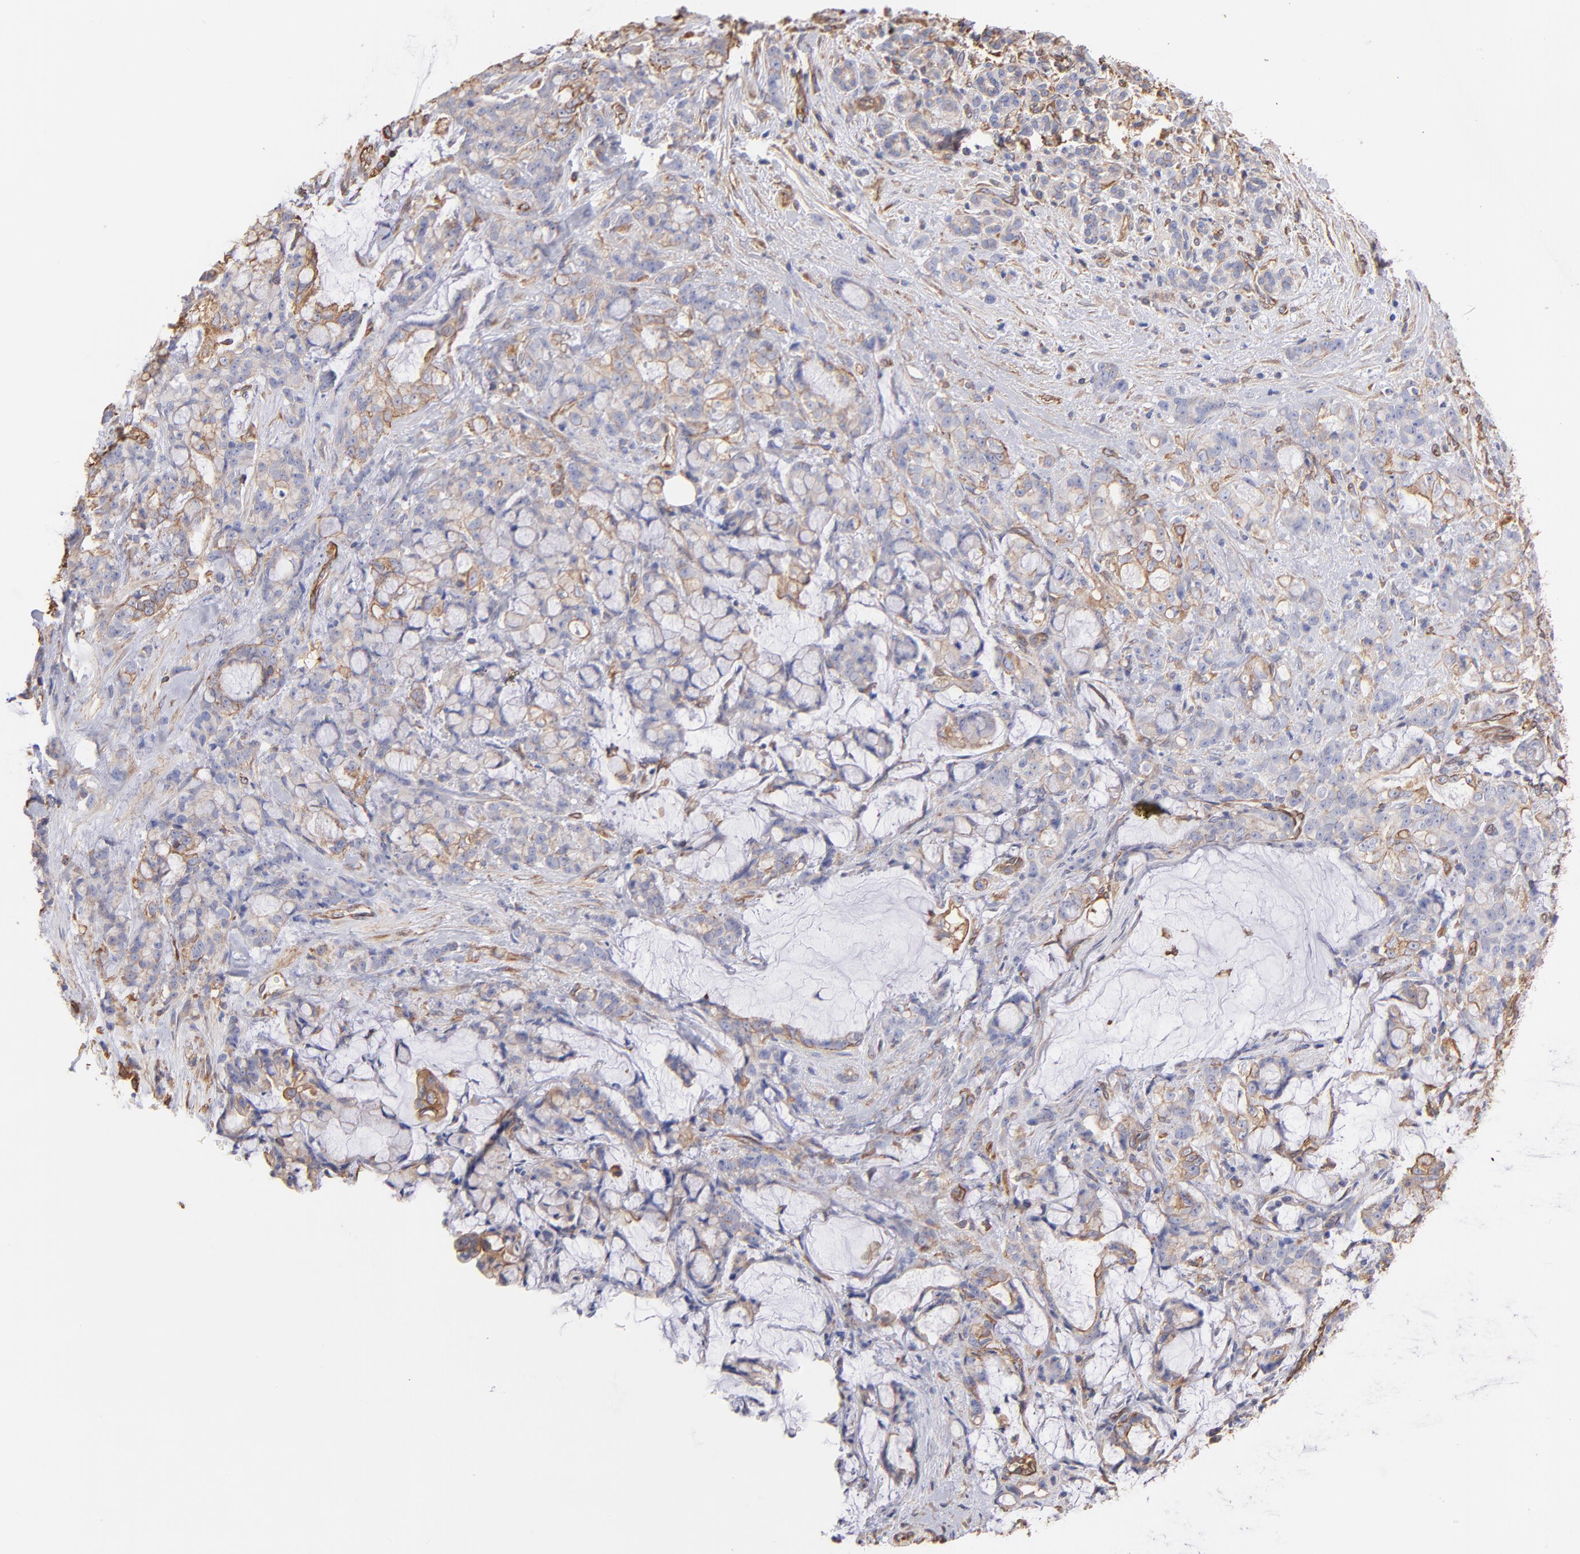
{"staining": {"intensity": "moderate", "quantity": ">75%", "location": "cytoplasmic/membranous"}, "tissue": "pancreatic cancer", "cell_type": "Tumor cells", "image_type": "cancer", "snomed": [{"axis": "morphology", "description": "Adenocarcinoma, NOS"}, {"axis": "topography", "description": "Pancreas"}], "caption": "Immunohistochemical staining of human pancreatic cancer shows medium levels of moderate cytoplasmic/membranous positivity in approximately >75% of tumor cells.", "gene": "PLEC", "patient": {"sex": "female", "age": 73}}